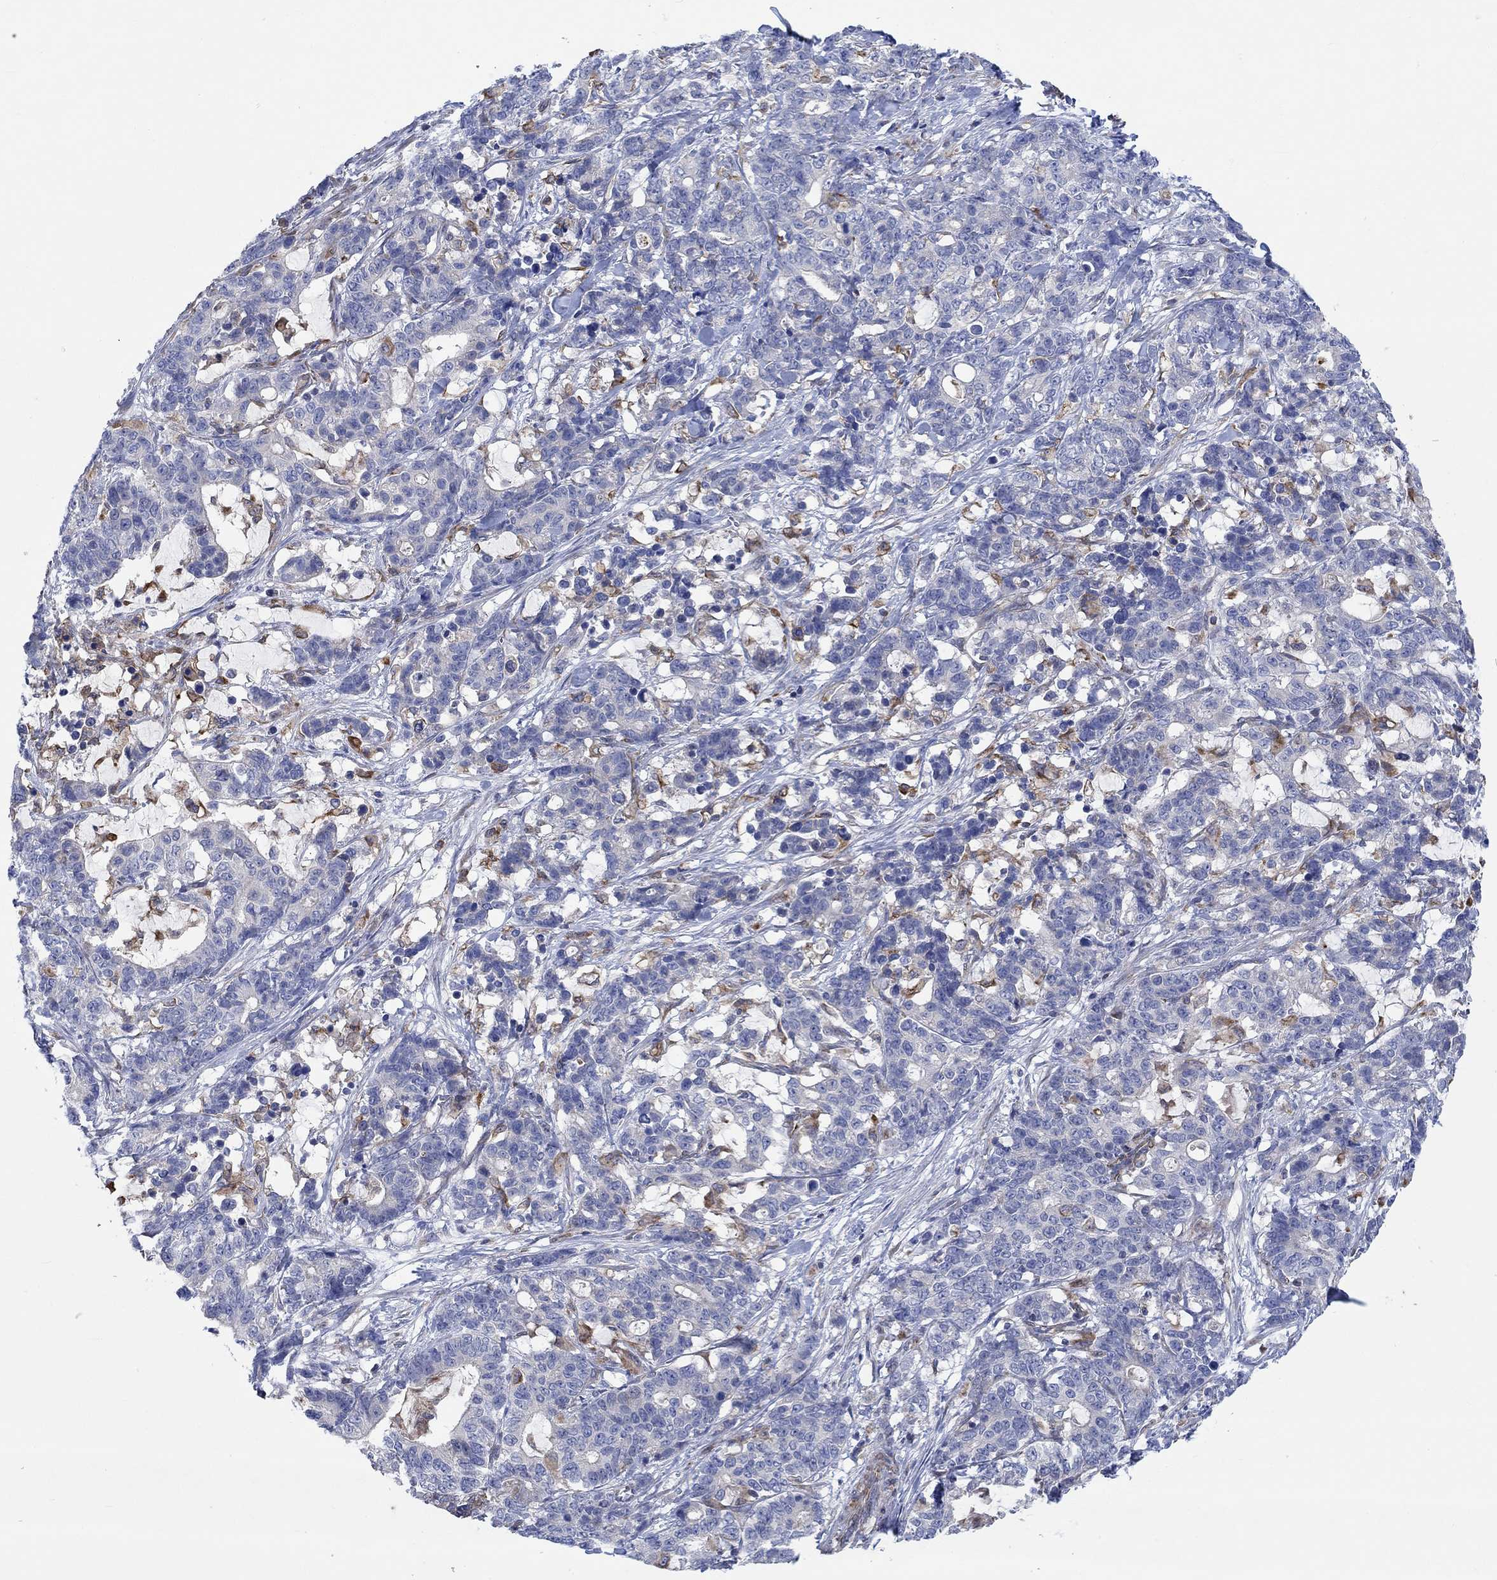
{"staining": {"intensity": "weak", "quantity": "<25%", "location": "cytoplasmic/membranous"}, "tissue": "stomach cancer", "cell_type": "Tumor cells", "image_type": "cancer", "snomed": [{"axis": "morphology", "description": "Normal tissue, NOS"}, {"axis": "morphology", "description": "Adenocarcinoma, NOS"}, {"axis": "topography", "description": "Stomach"}], "caption": "High power microscopy photomicrograph of an immunohistochemistry (IHC) photomicrograph of stomach cancer, revealing no significant staining in tumor cells.", "gene": "CAMK1D", "patient": {"sex": "female", "age": 64}}